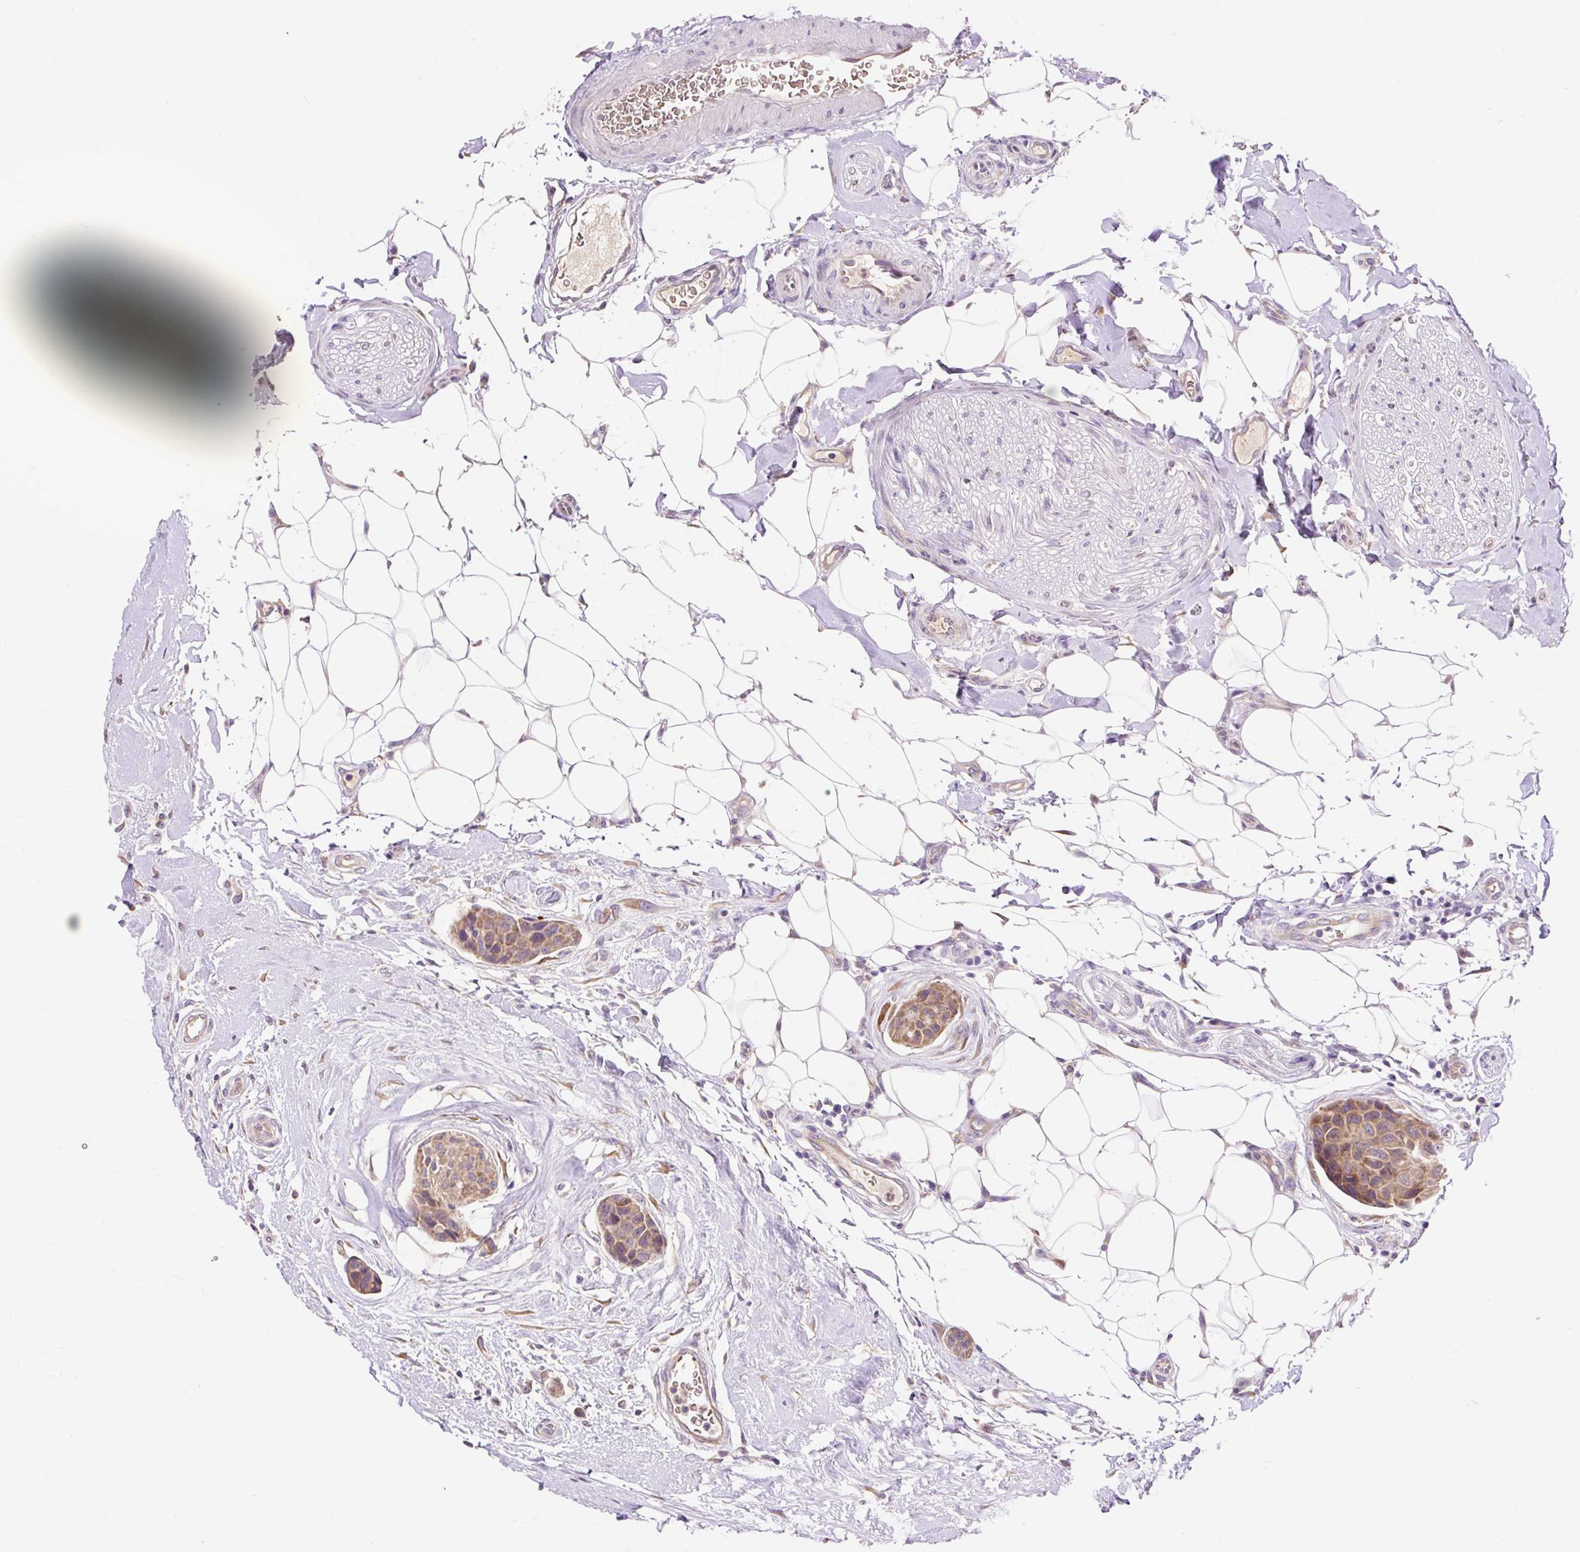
{"staining": {"intensity": "moderate", "quantity": ">75%", "location": "cytoplasmic/membranous"}, "tissue": "breast cancer", "cell_type": "Tumor cells", "image_type": "cancer", "snomed": [{"axis": "morphology", "description": "Duct carcinoma"}, {"axis": "topography", "description": "Breast"}, {"axis": "topography", "description": "Lymph node"}], "caption": "This is an image of immunohistochemistry (IHC) staining of breast cancer, which shows moderate expression in the cytoplasmic/membranous of tumor cells.", "gene": "SEC63", "patient": {"sex": "female", "age": 80}}